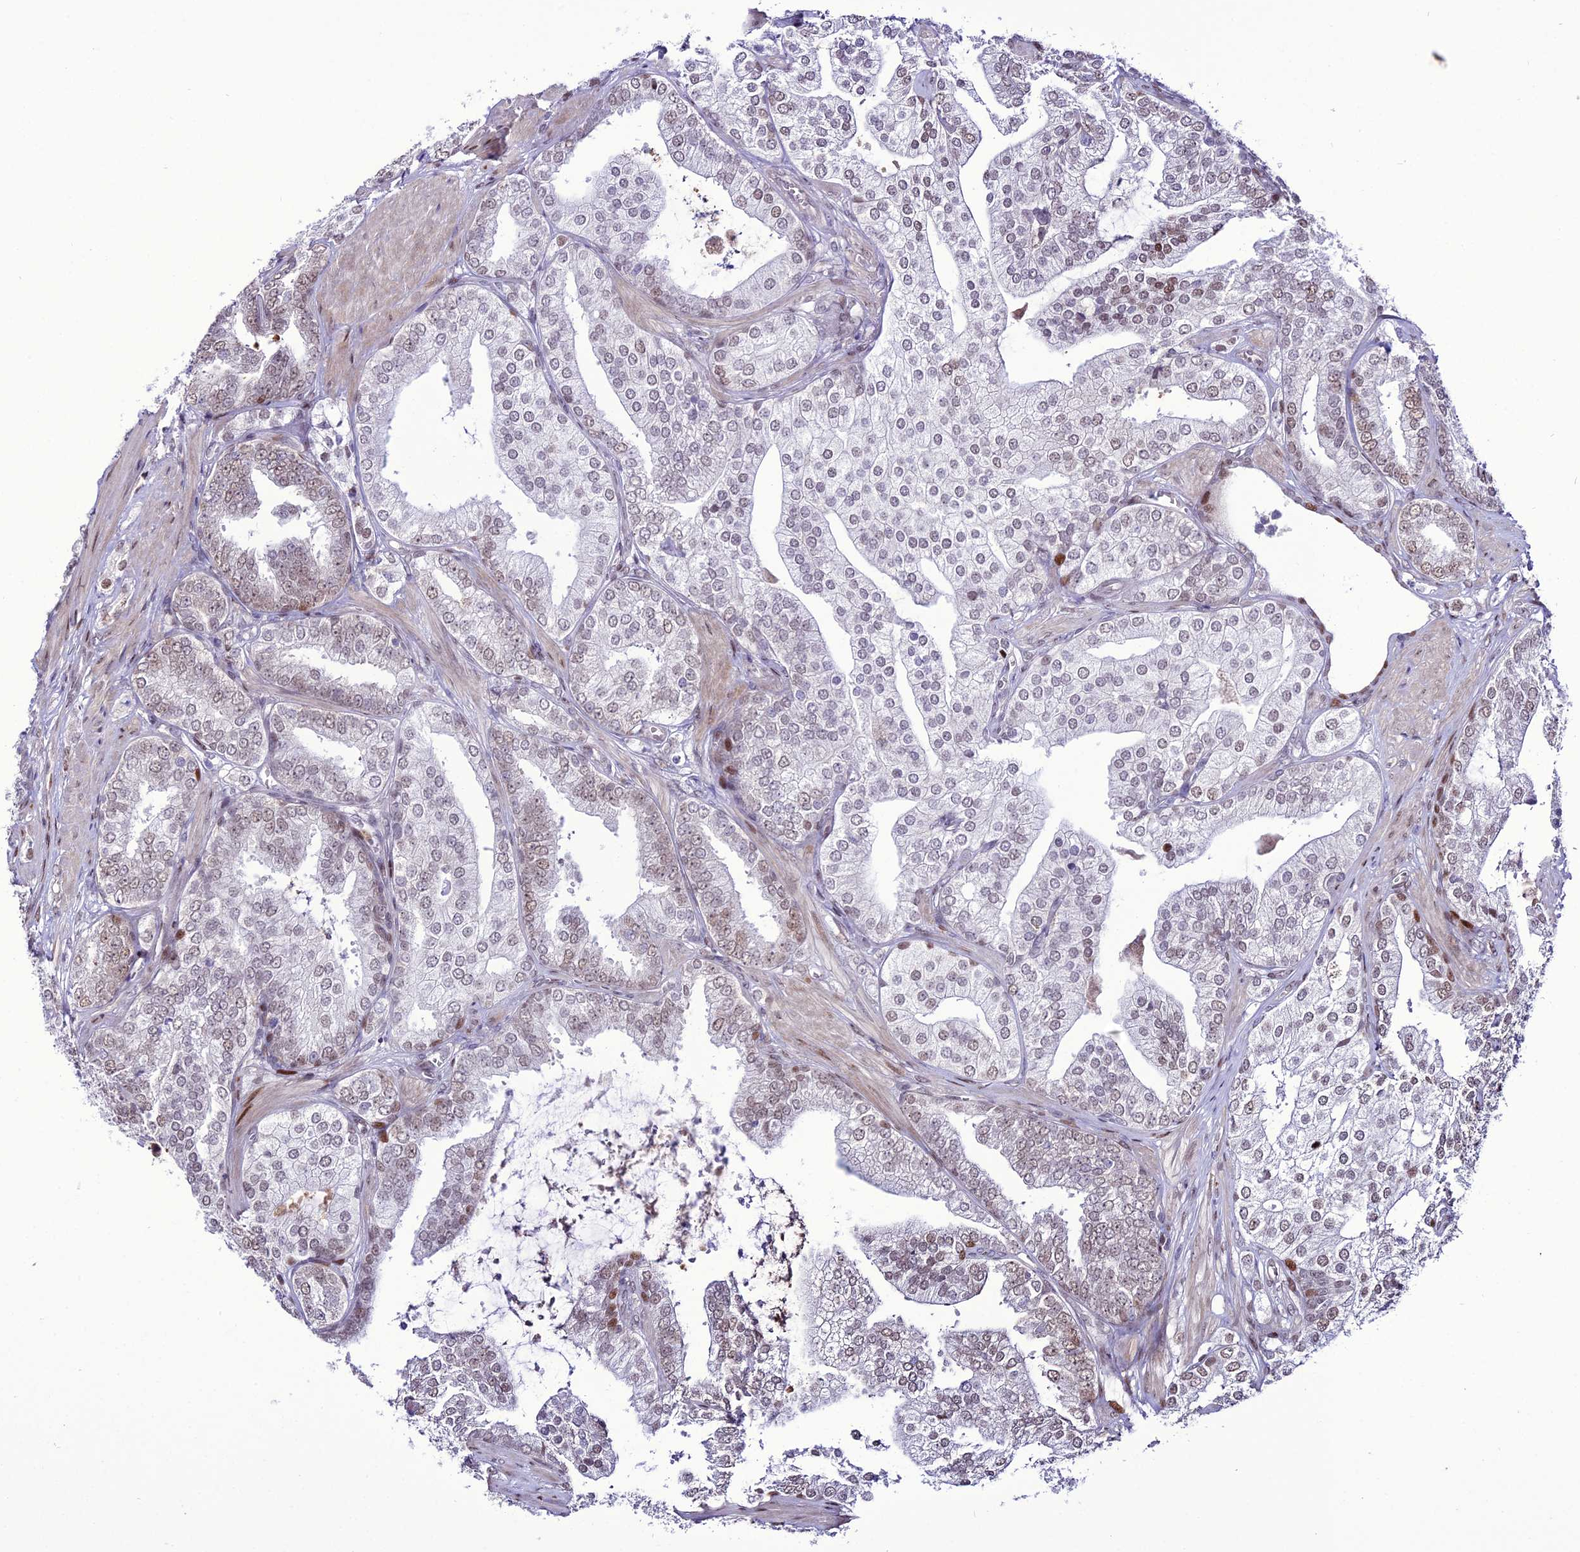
{"staining": {"intensity": "weak", "quantity": "25%-75%", "location": "nuclear"}, "tissue": "prostate cancer", "cell_type": "Tumor cells", "image_type": "cancer", "snomed": [{"axis": "morphology", "description": "Adenocarcinoma, High grade"}, {"axis": "topography", "description": "Prostate"}], "caption": "Weak nuclear positivity for a protein is appreciated in approximately 25%-75% of tumor cells of prostate cancer using IHC.", "gene": "ZNF707", "patient": {"sex": "male", "age": 50}}